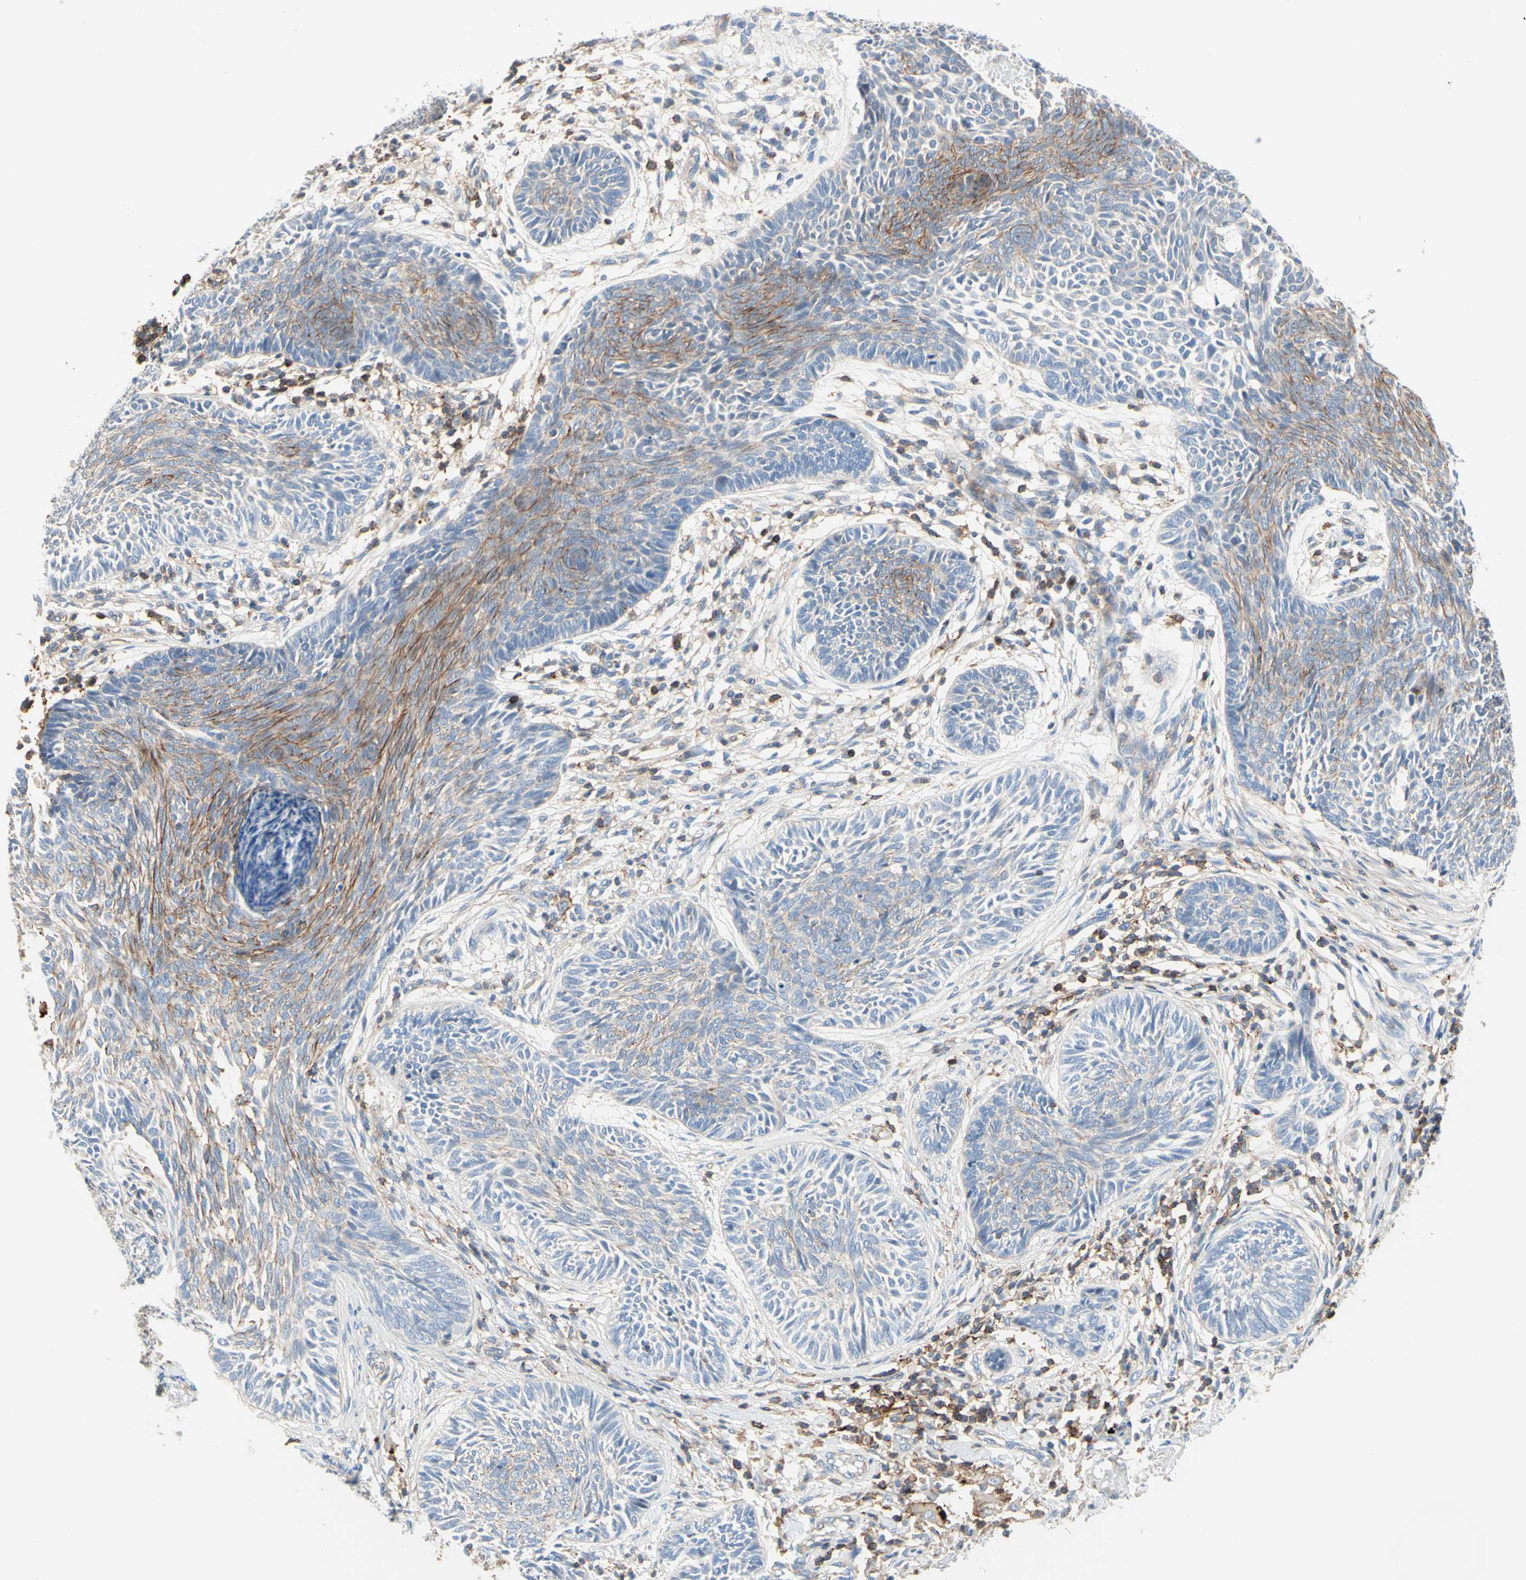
{"staining": {"intensity": "moderate", "quantity": "<25%", "location": "cytoplasmic/membranous"}, "tissue": "skin cancer", "cell_type": "Tumor cells", "image_type": "cancer", "snomed": [{"axis": "morphology", "description": "Papilloma, NOS"}, {"axis": "morphology", "description": "Basal cell carcinoma"}, {"axis": "topography", "description": "Skin"}], "caption": "Tumor cells reveal moderate cytoplasmic/membranous positivity in about <25% of cells in skin cancer (basal cell carcinoma).", "gene": "SEMA4C", "patient": {"sex": "male", "age": 87}}